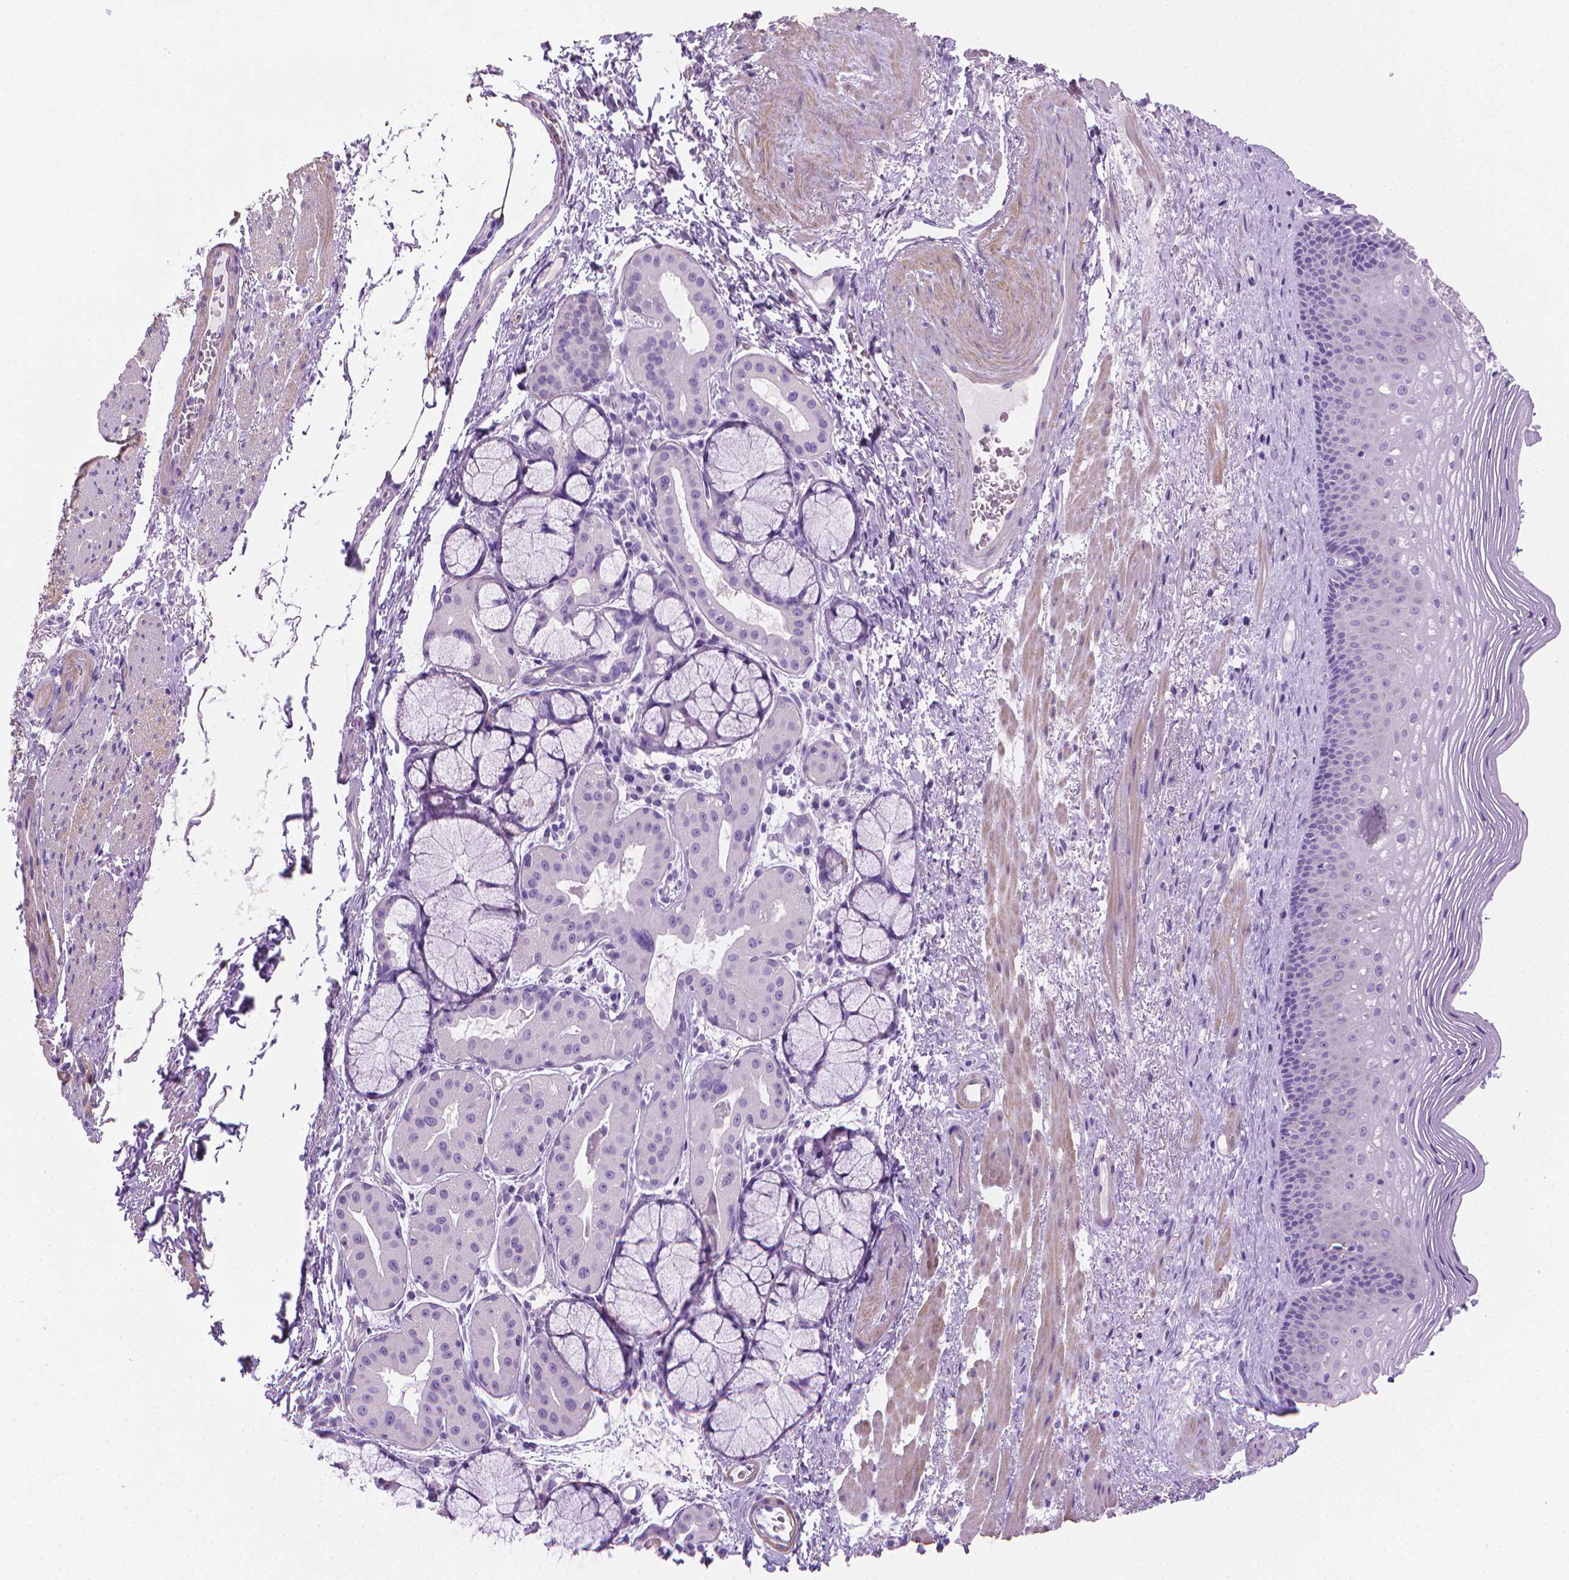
{"staining": {"intensity": "negative", "quantity": "none", "location": "none"}, "tissue": "esophagus", "cell_type": "Squamous epithelial cells", "image_type": "normal", "snomed": [{"axis": "morphology", "description": "Normal tissue, NOS"}, {"axis": "topography", "description": "Esophagus"}], "caption": "Benign esophagus was stained to show a protein in brown. There is no significant expression in squamous epithelial cells.", "gene": "FASN", "patient": {"sex": "male", "age": 76}}